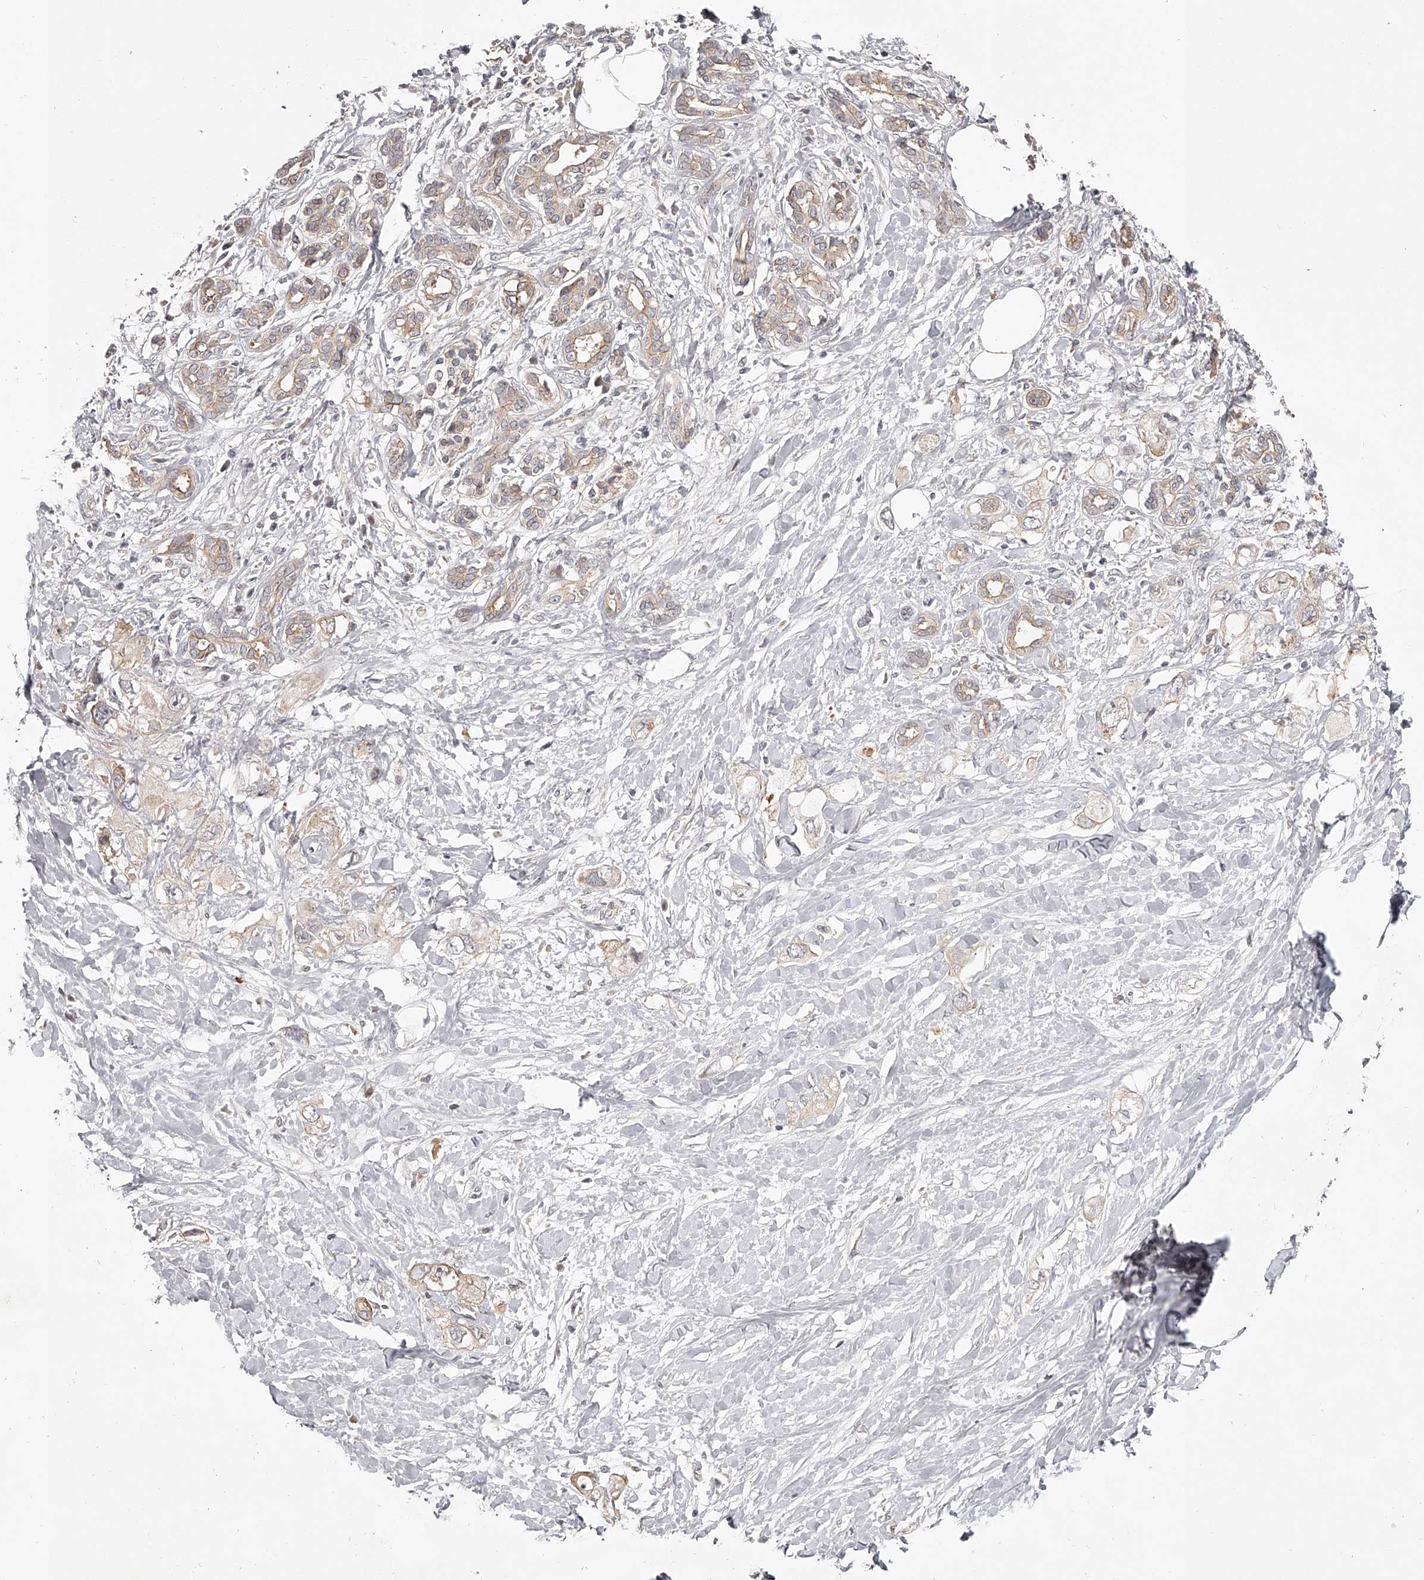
{"staining": {"intensity": "weak", "quantity": ">75%", "location": "cytoplasmic/membranous"}, "tissue": "pancreatic cancer", "cell_type": "Tumor cells", "image_type": "cancer", "snomed": [{"axis": "morphology", "description": "Adenocarcinoma, NOS"}, {"axis": "topography", "description": "Pancreas"}], "caption": "Human adenocarcinoma (pancreatic) stained for a protein (brown) demonstrates weak cytoplasmic/membranous positive positivity in approximately >75% of tumor cells.", "gene": "ZNF582", "patient": {"sex": "female", "age": 56}}